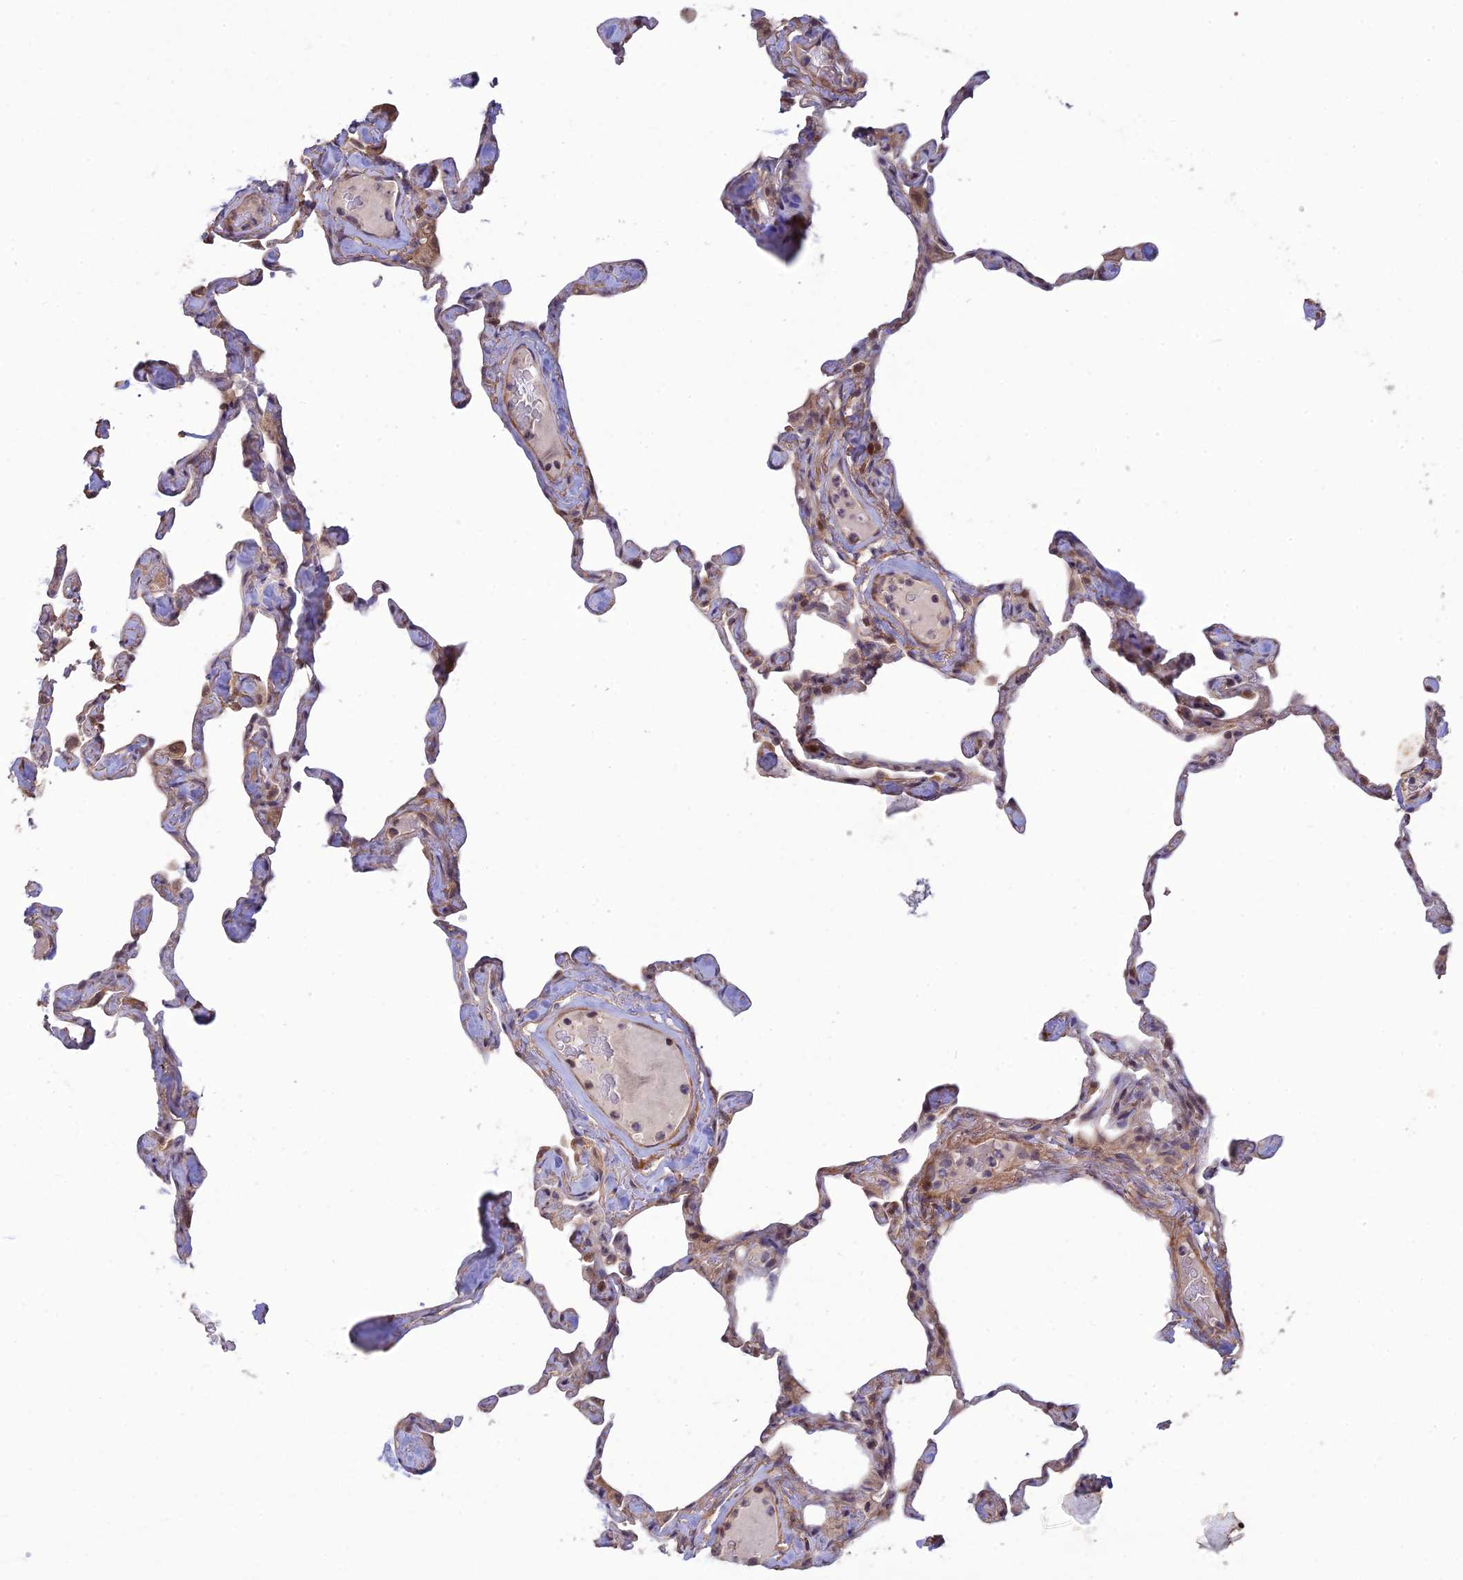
{"staining": {"intensity": "moderate", "quantity": "25%-75%", "location": "cytoplasmic/membranous,nuclear"}, "tissue": "lung", "cell_type": "Alveolar cells", "image_type": "normal", "snomed": [{"axis": "morphology", "description": "Normal tissue, NOS"}, {"axis": "topography", "description": "Lung"}], "caption": "Protein staining of benign lung demonstrates moderate cytoplasmic/membranous,nuclear staining in approximately 25%-75% of alveolar cells.", "gene": "PAGR1", "patient": {"sex": "male", "age": 65}}